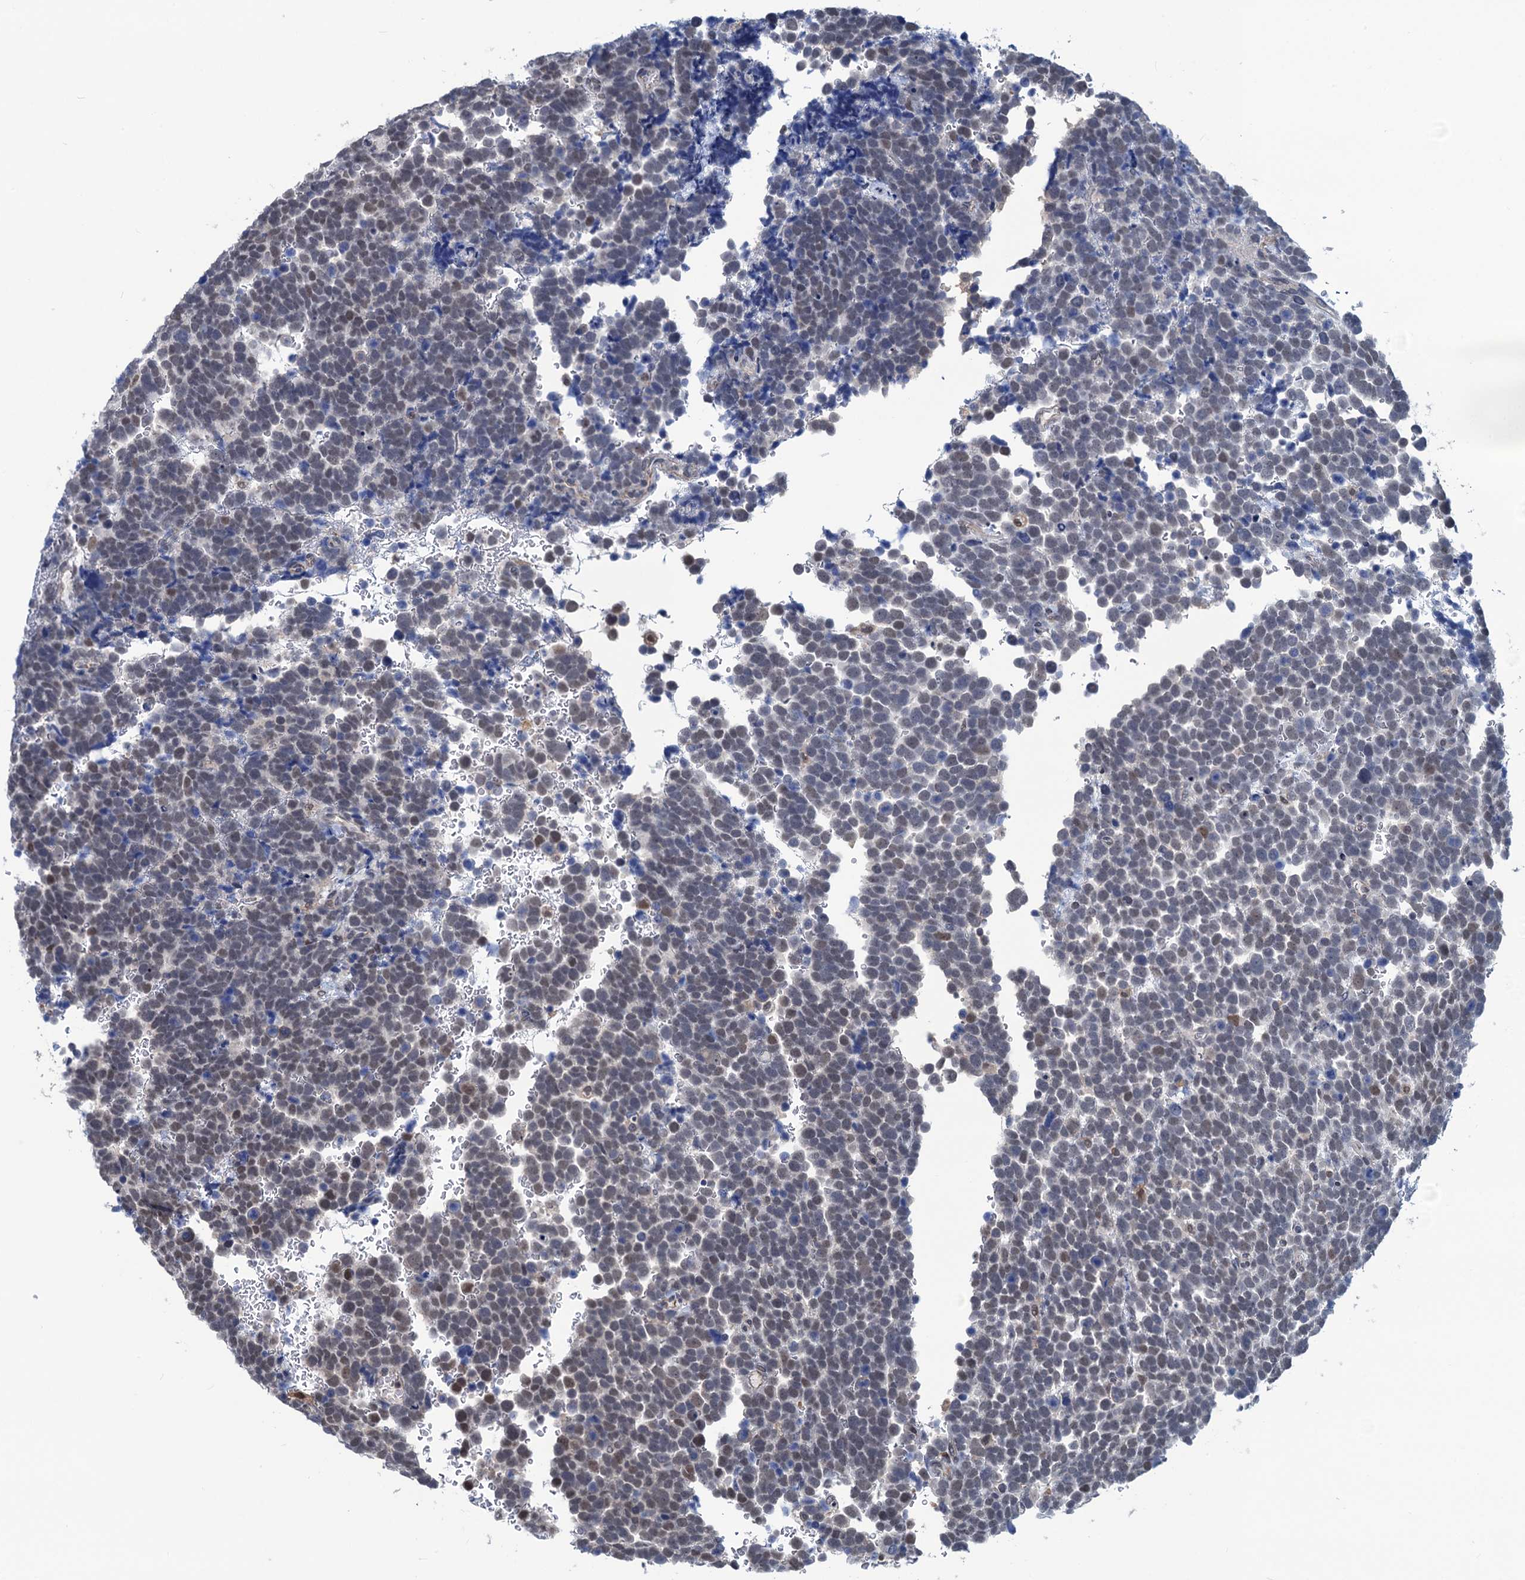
{"staining": {"intensity": "weak", "quantity": "25%-75%", "location": "nuclear"}, "tissue": "urothelial cancer", "cell_type": "Tumor cells", "image_type": "cancer", "snomed": [{"axis": "morphology", "description": "Urothelial carcinoma, High grade"}, {"axis": "topography", "description": "Urinary bladder"}], "caption": "Immunohistochemical staining of human high-grade urothelial carcinoma exhibits low levels of weak nuclear staining in about 25%-75% of tumor cells.", "gene": "RTKN2", "patient": {"sex": "female", "age": 82}}